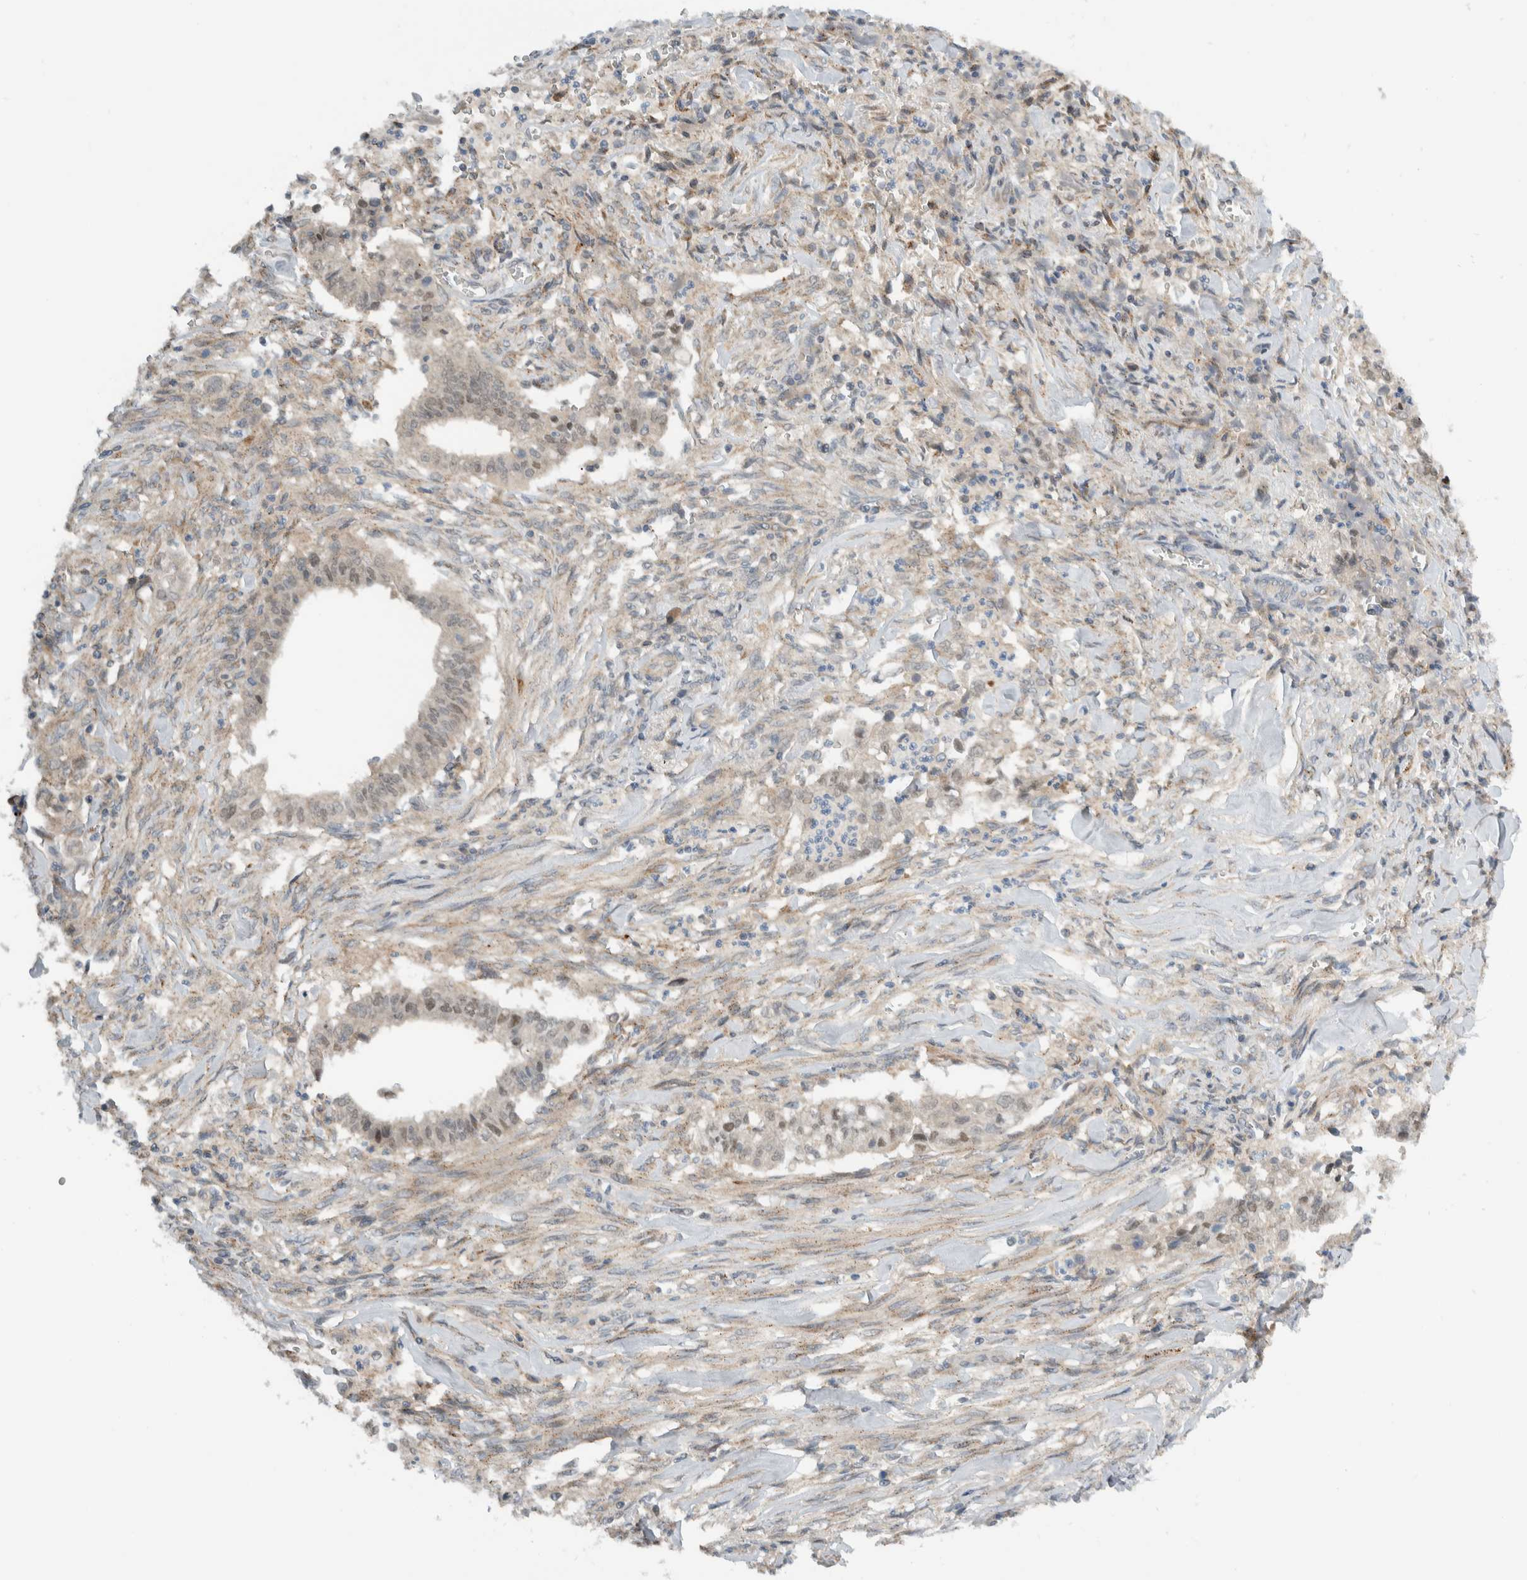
{"staining": {"intensity": "weak", "quantity": "25%-75%", "location": "nuclear"}, "tissue": "cervical cancer", "cell_type": "Tumor cells", "image_type": "cancer", "snomed": [{"axis": "morphology", "description": "Adenocarcinoma, NOS"}, {"axis": "topography", "description": "Cervix"}], "caption": "Immunohistochemical staining of adenocarcinoma (cervical) demonstrates low levels of weak nuclear expression in approximately 25%-75% of tumor cells.", "gene": "MPRIP", "patient": {"sex": "female", "age": 44}}